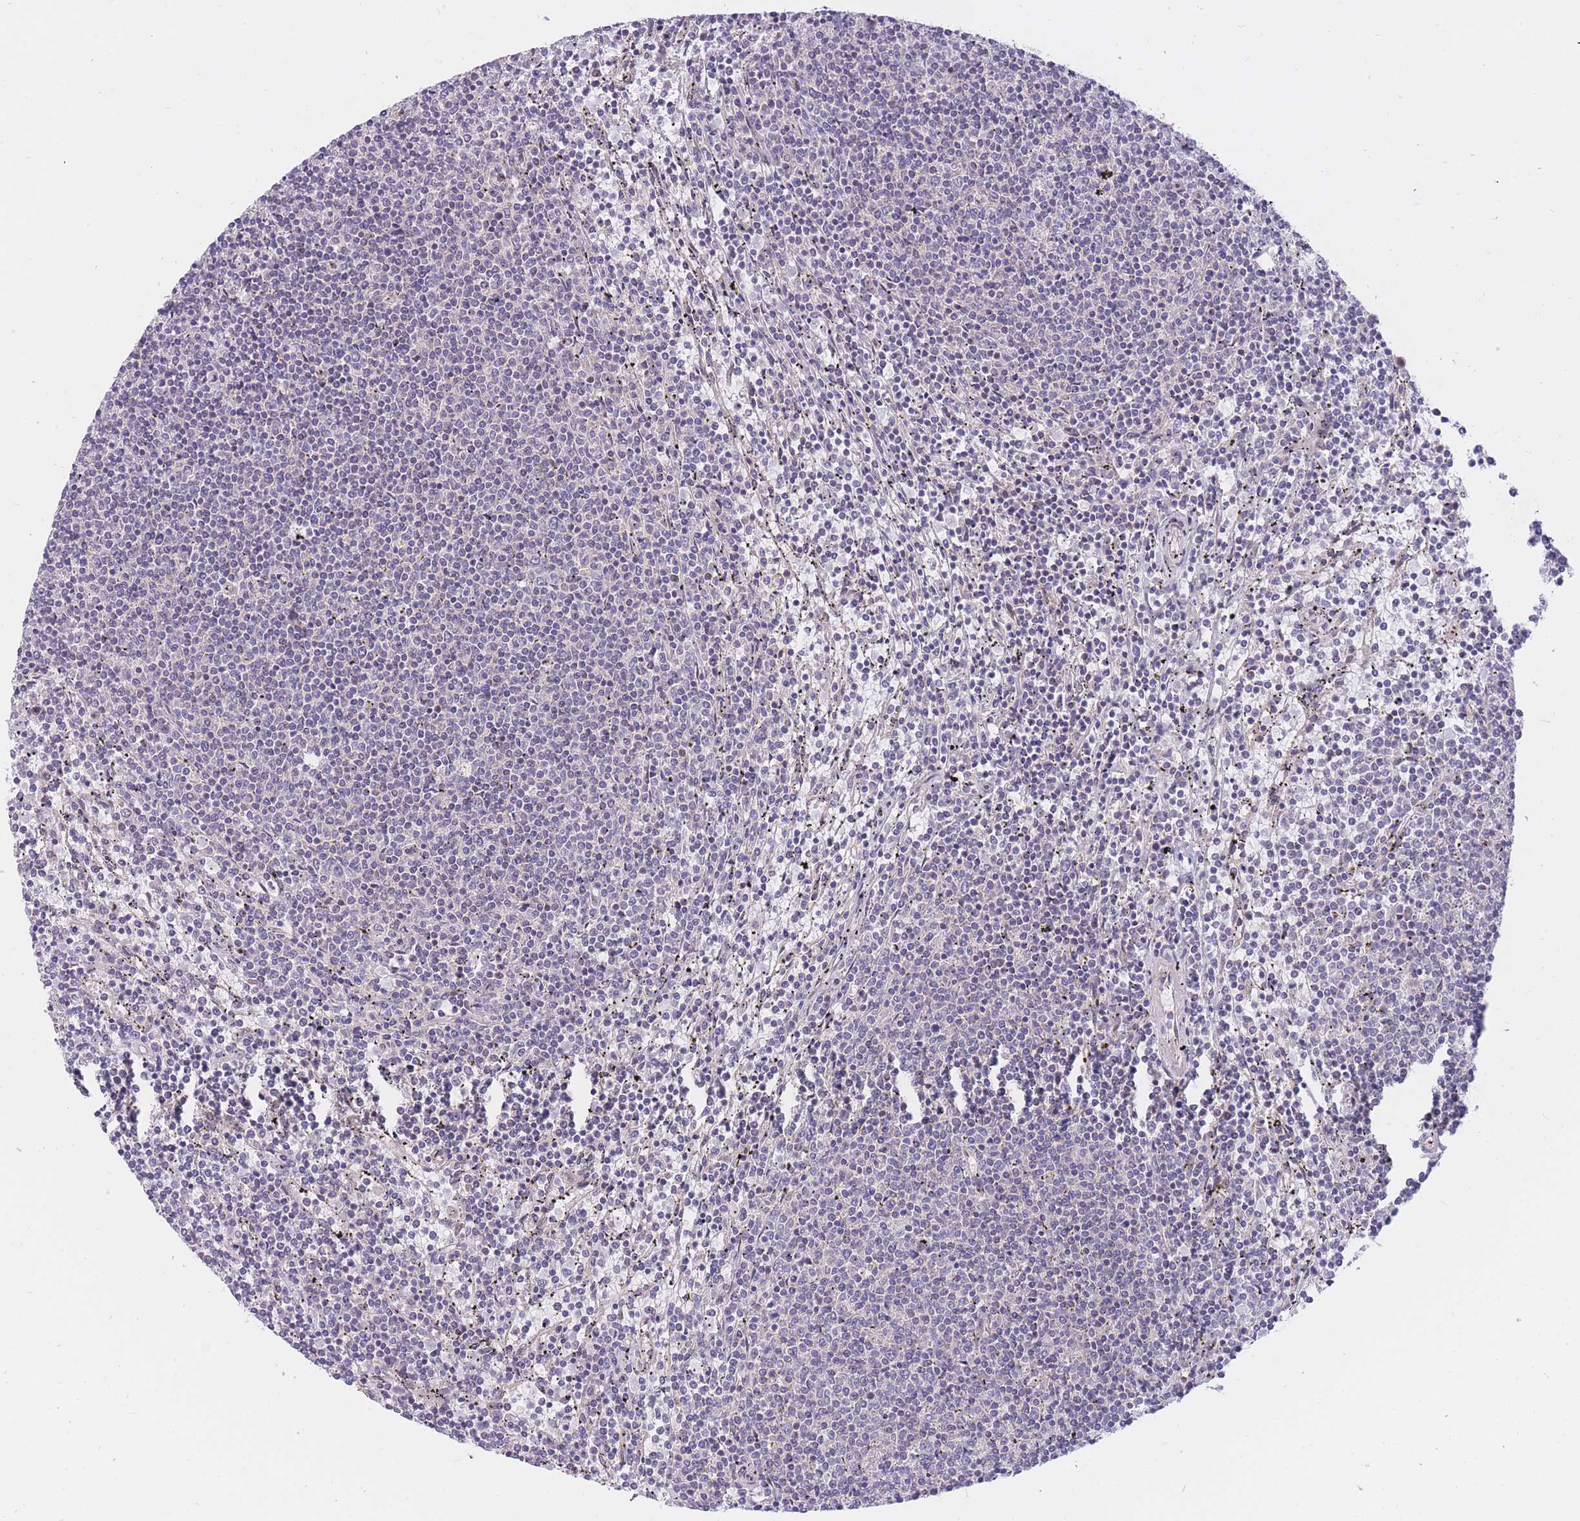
{"staining": {"intensity": "negative", "quantity": "none", "location": "none"}, "tissue": "lymphoma", "cell_type": "Tumor cells", "image_type": "cancer", "snomed": [{"axis": "morphology", "description": "Malignant lymphoma, non-Hodgkin's type, Low grade"}, {"axis": "topography", "description": "Spleen"}], "caption": "Tumor cells are negative for protein expression in human lymphoma.", "gene": "MINDY2", "patient": {"sex": "female", "age": 50}}